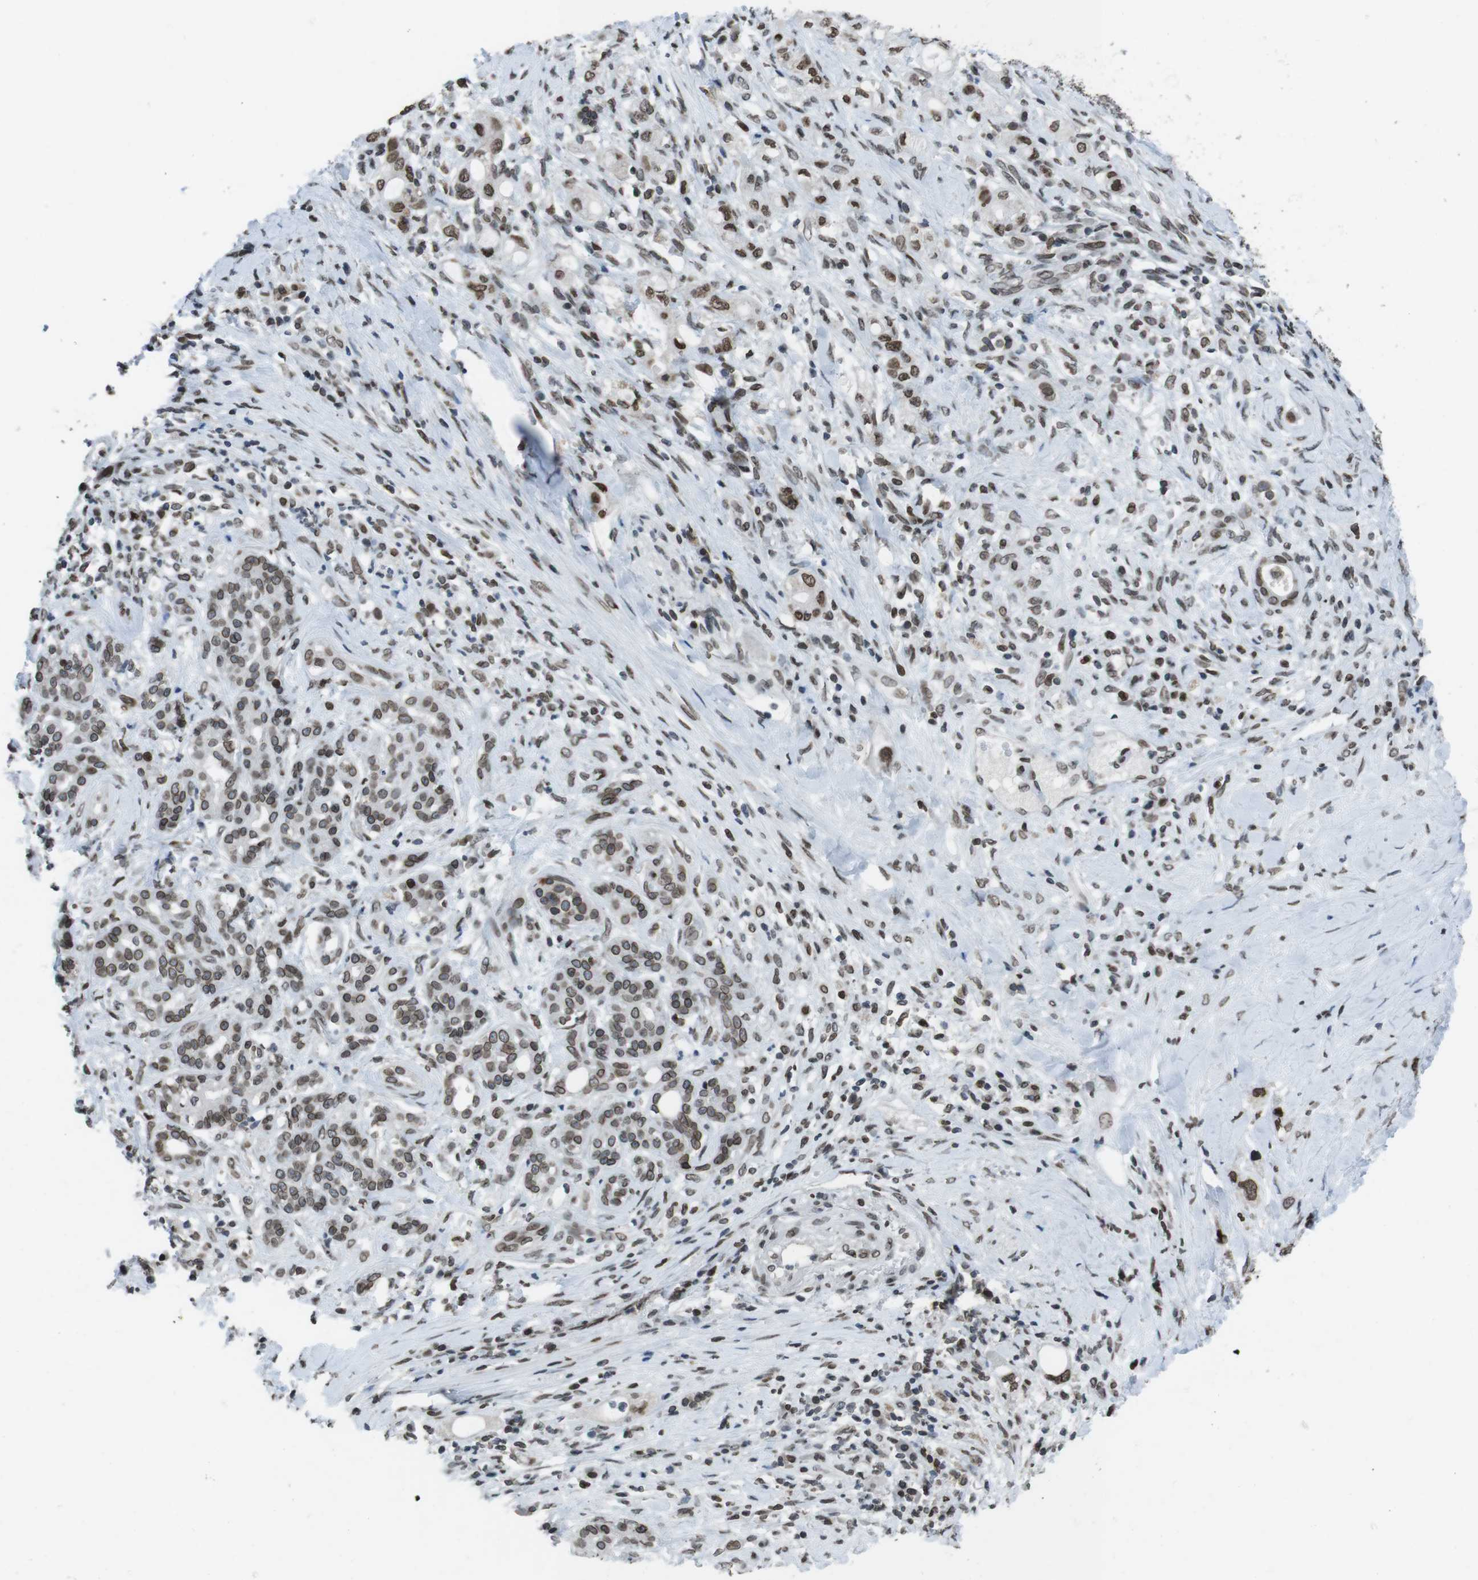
{"staining": {"intensity": "strong", "quantity": ">75%", "location": "cytoplasmic/membranous,nuclear"}, "tissue": "pancreatic cancer", "cell_type": "Tumor cells", "image_type": "cancer", "snomed": [{"axis": "morphology", "description": "Adenocarcinoma, NOS"}, {"axis": "topography", "description": "Pancreas"}], "caption": "Immunohistochemical staining of human pancreatic cancer demonstrates high levels of strong cytoplasmic/membranous and nuclear expression in about >75% of tumor cells.", "gene": "MAD1L1", "patient": {"sex": "female", "age": 56}}